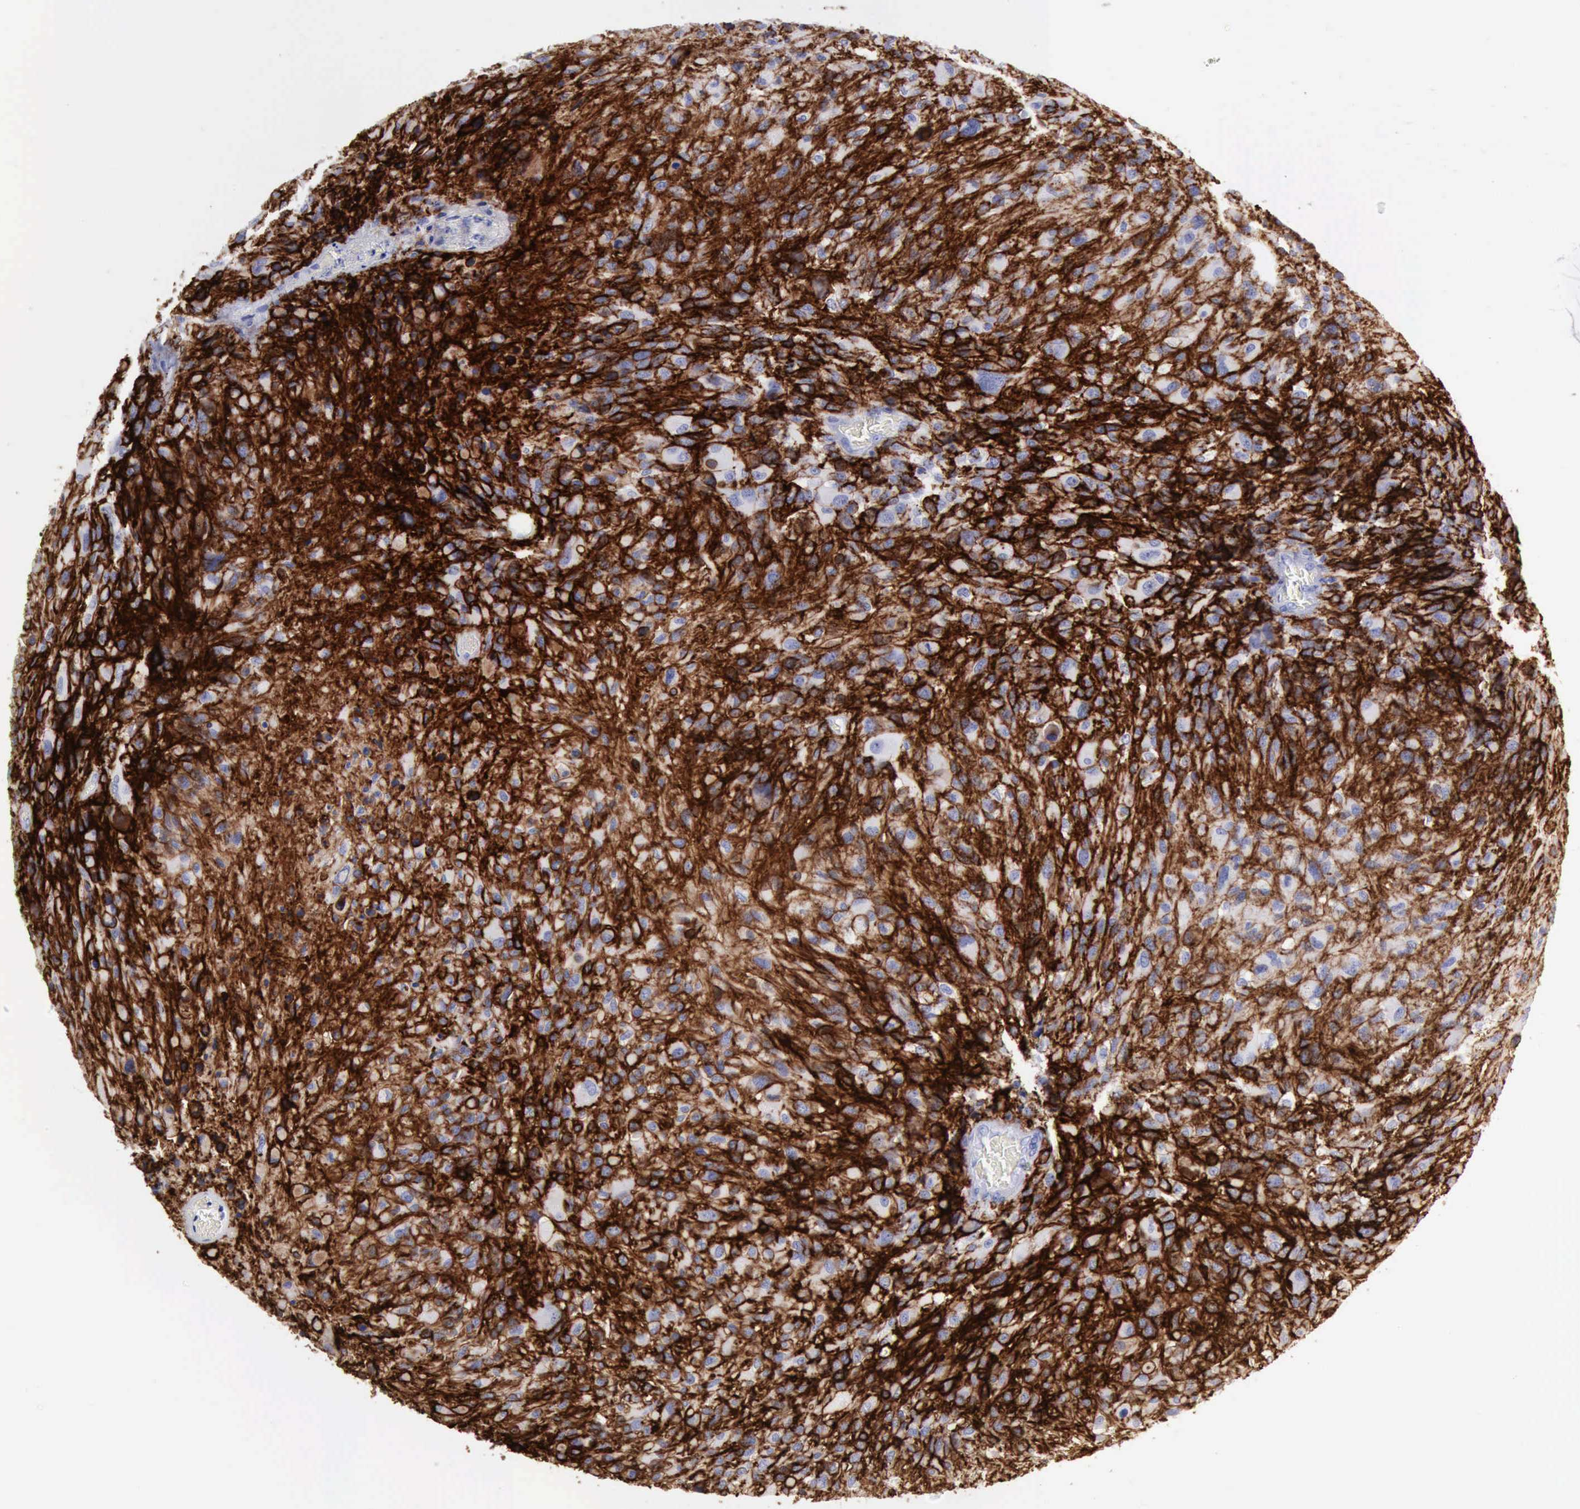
{"staining": {"intensity": "moderate", "quantity": "25%-75%", "location": "cytoplasmic/membranous"}, "tissue": "glioma", "cell_type": "Tumor cells", "image_type": "cancer", "snomed": [{"axis": "morphology", "description": "Glioma, malignant, High grade"}, {"axis": "topography", "description": "Brain"}], "caption": "Immunohistochemical staining of human glioma reveals medium levels of moderate cytoplasmic/membranous expression in approximately 25%-75% of tumor cells. The staining was performed using DAB, with brown indicating positive protein expression. Nuclei are stained blue with hematoxylin.", "gene": "NCAM1", "patient": {"sex": "male", "age": 69}}